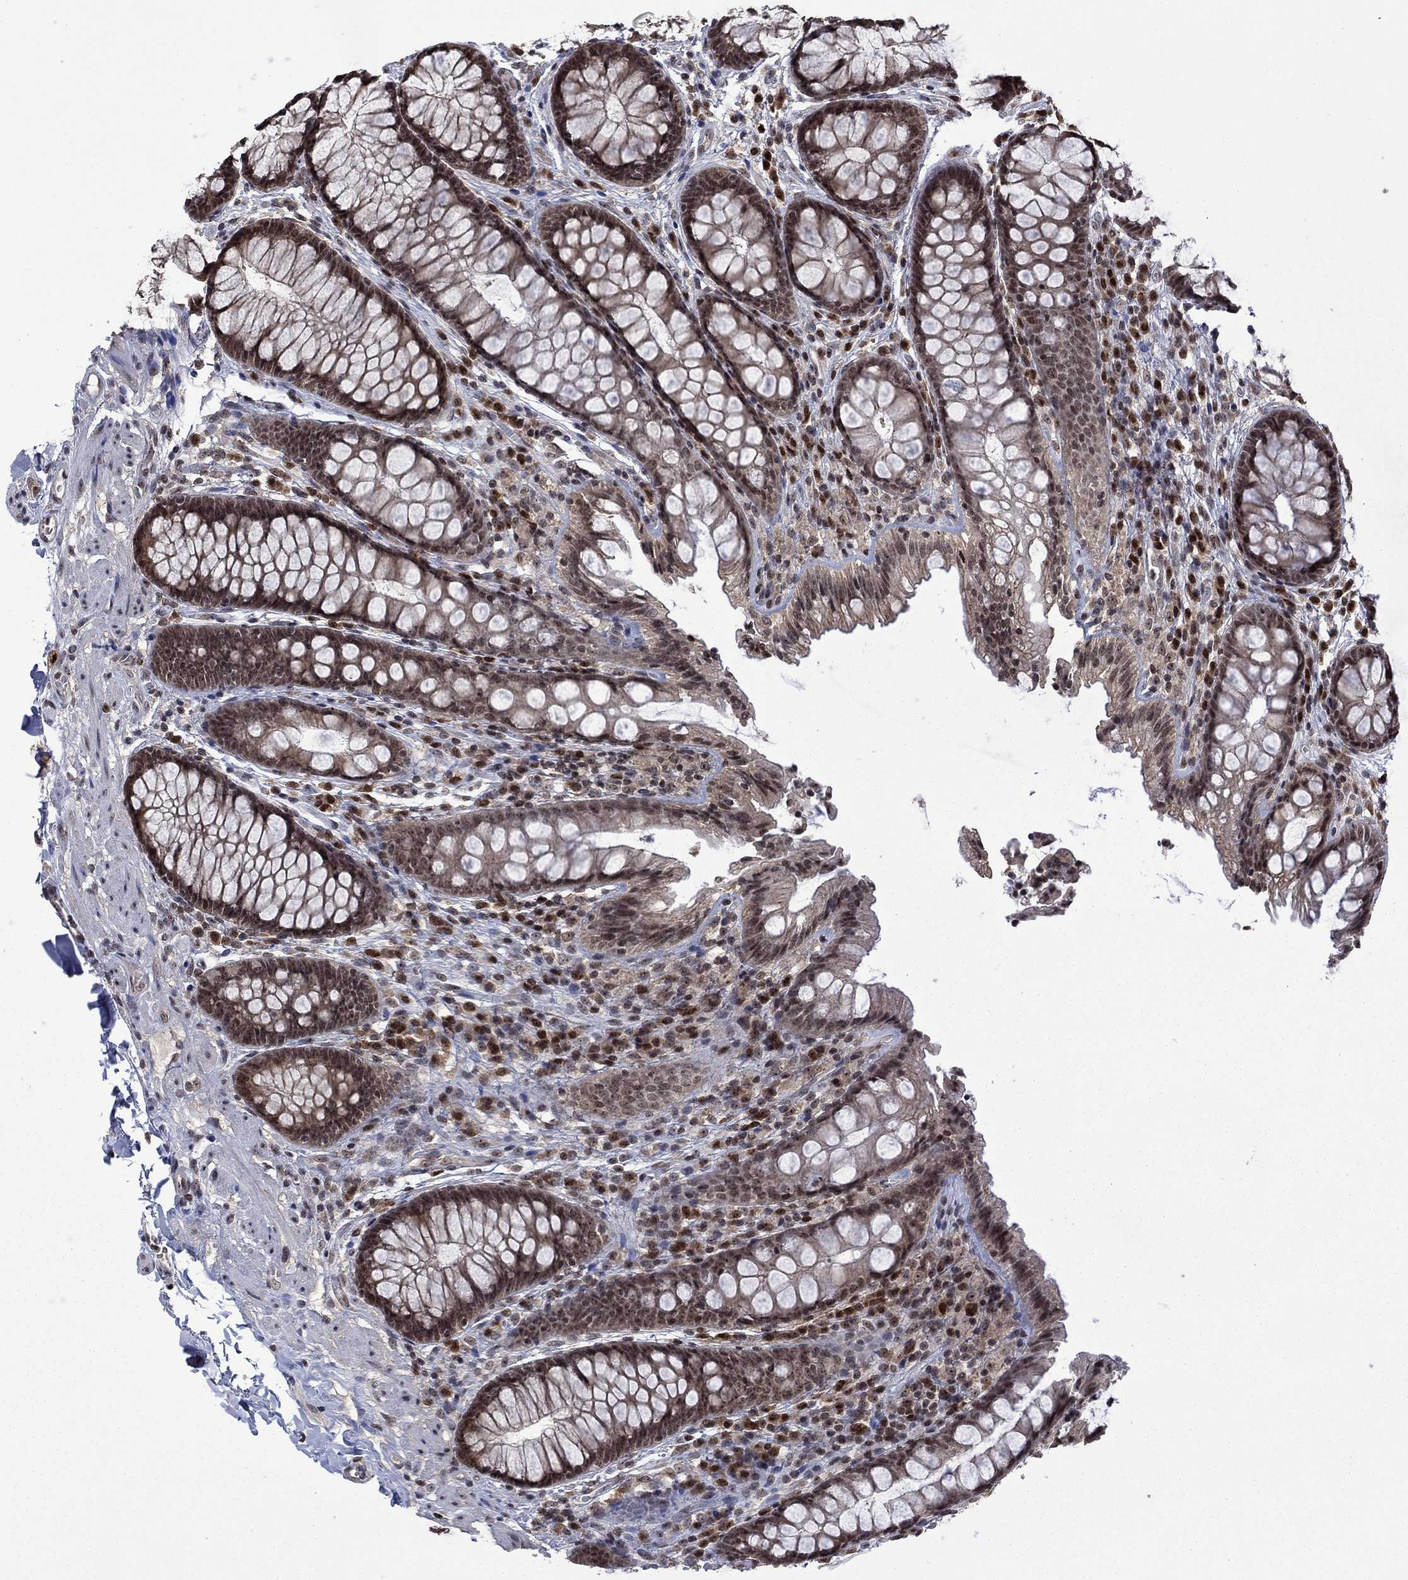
{"staining": {"intensity": "negative", "quantity": "none", "location": "none"}, "tissue": "colon", "cell_type": "Endothelial cells", "image_type": "normal", "snomed": [{"axis": "morphology", "description": "Normal tissue, NOS"}, {"axis": "topography", "description": "Colon"}], "caption": "Colon stained for a protein using immunohistochemistry (IHC) demonstrates no staining endothelial cells.", "gene": "FBLL1", "patient": {"sex": "female", "age": 86}}